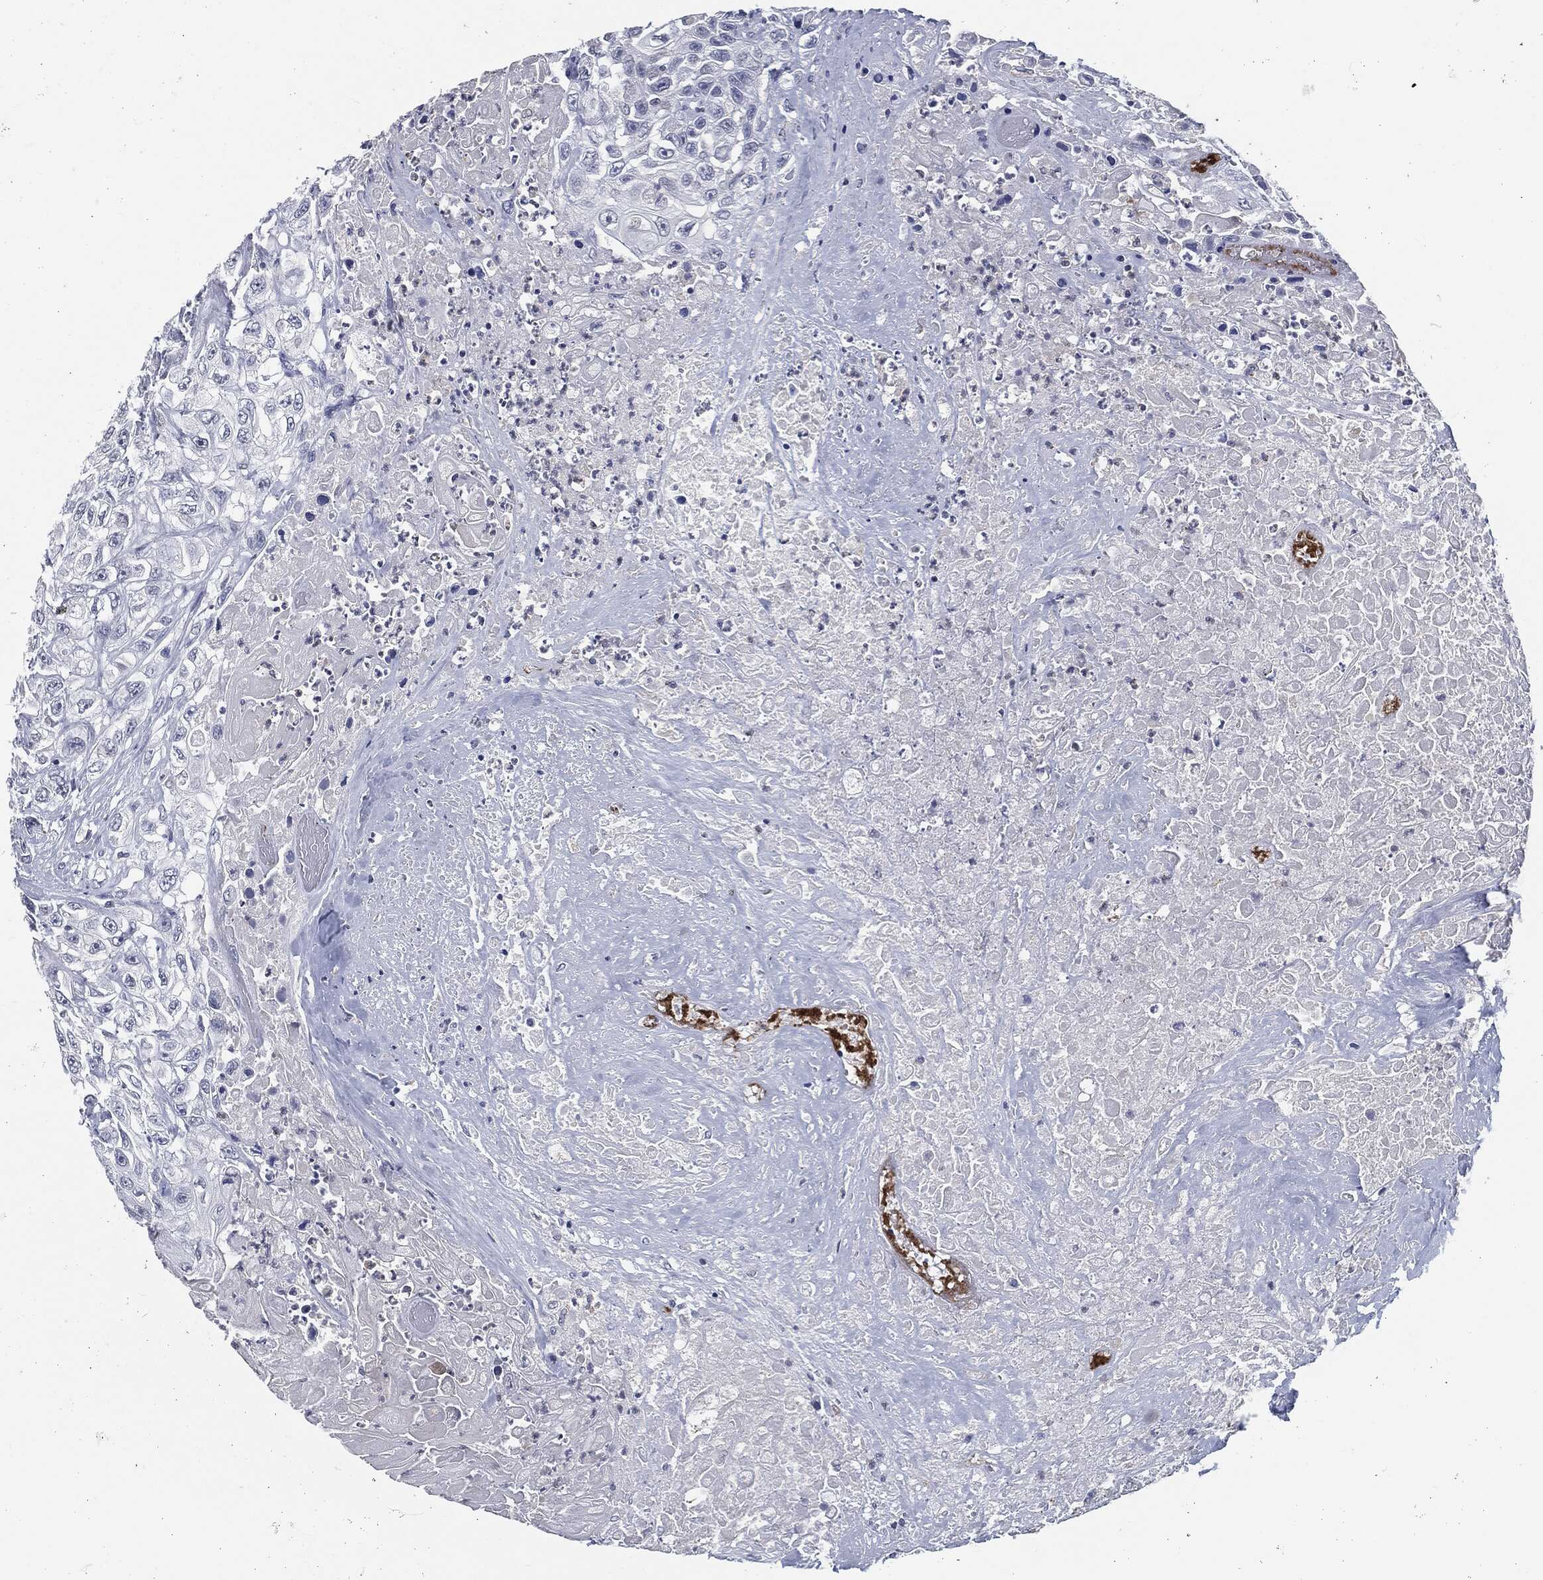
{"staining": {"intensity": "negative", "quantity": "none", "location": "none"}, "tissue": "urothelial cancer", "cell_type": "Tumor cells", "image_type": "cancer", "snomed": [{"axis": "morphology", "description": "Urothelial carcinoma, High grade"}, {"axis": "topography", "description": "Urinary bladder"}], "caption": "This is an immunohistochemistry (IHC) image of human urothelial cancer. There is no positivity in tumor cells.", "gene": "PROM1", "patient": {"sex": "female", "age": 56}}